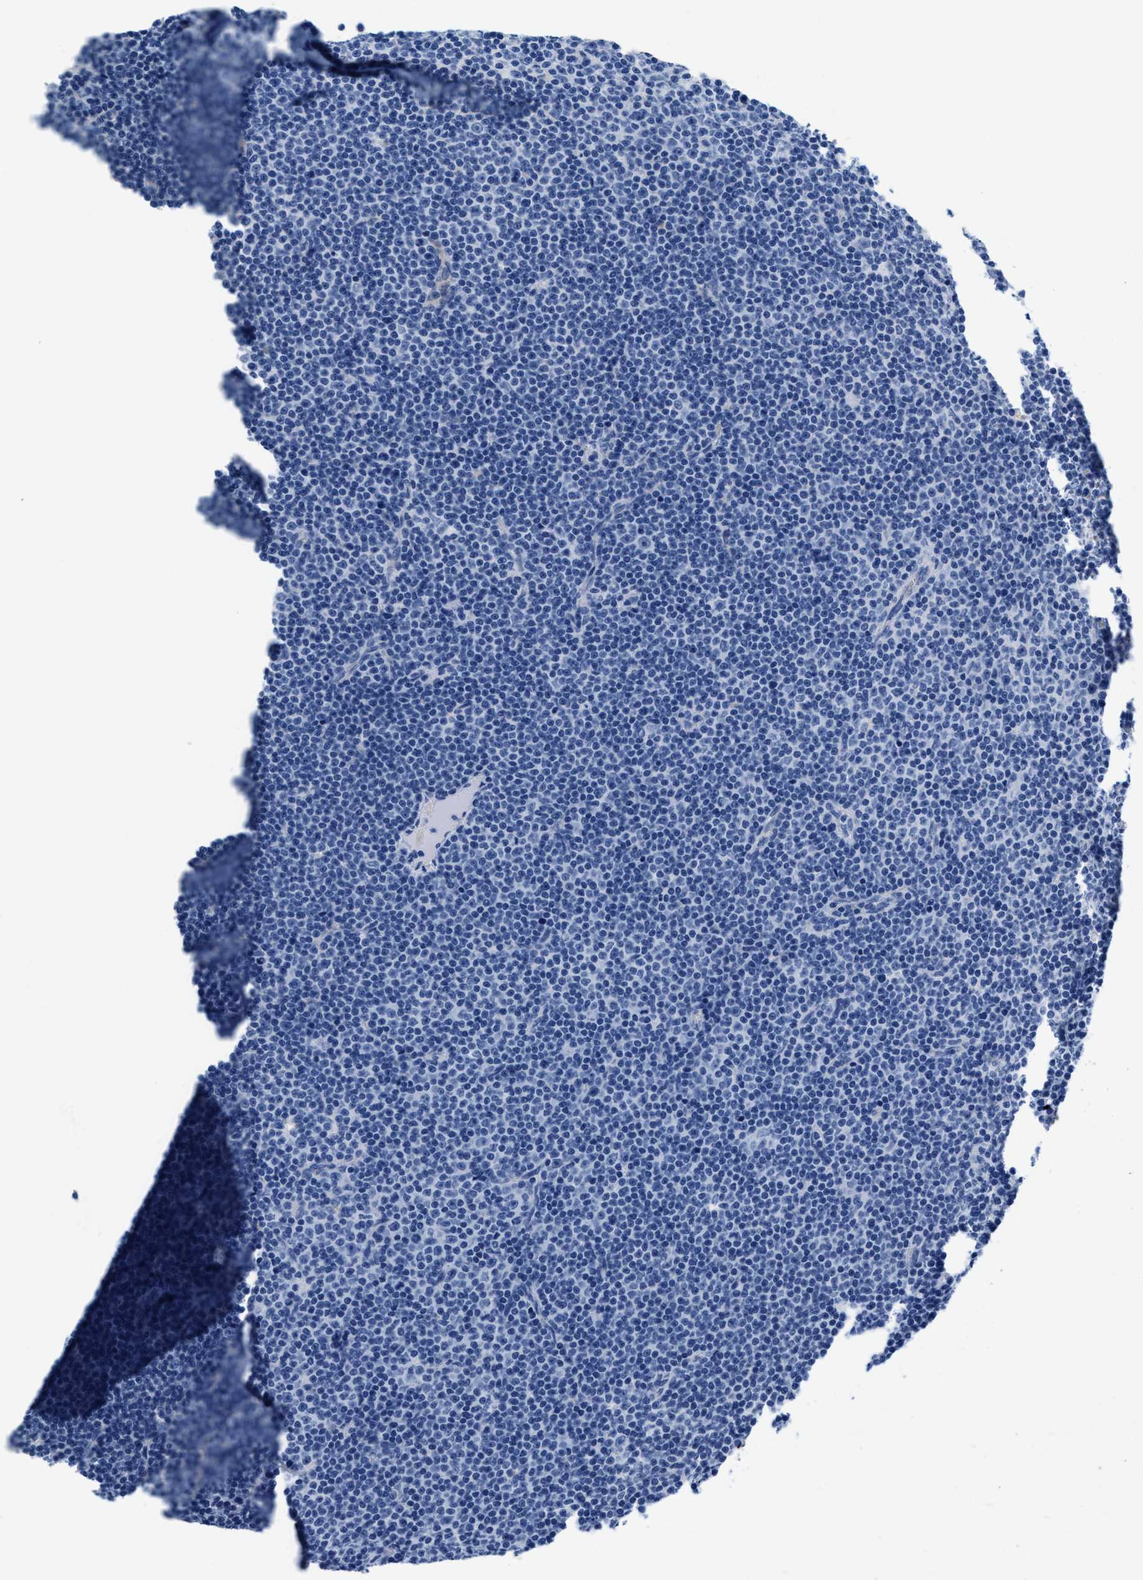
{"staining": {"intensity": "negative", "quantity": "none", "location": "none"}, "tissue": "lymphoma", "cell_type": "Tumor cells", "image_type": "cancer", "snomed": [{"axis": "morphology", "description": "Malignant lymphoma, non-Hodgkin's type, Low grade"}, {"axis": "topography", "description": "Lymph node"}], "caption": "Protein analysis of lymphoma reveals no significant positivity in tumor cells.", "gene": "SLFN13", "patient": {"sex": "female", "age": 67}}